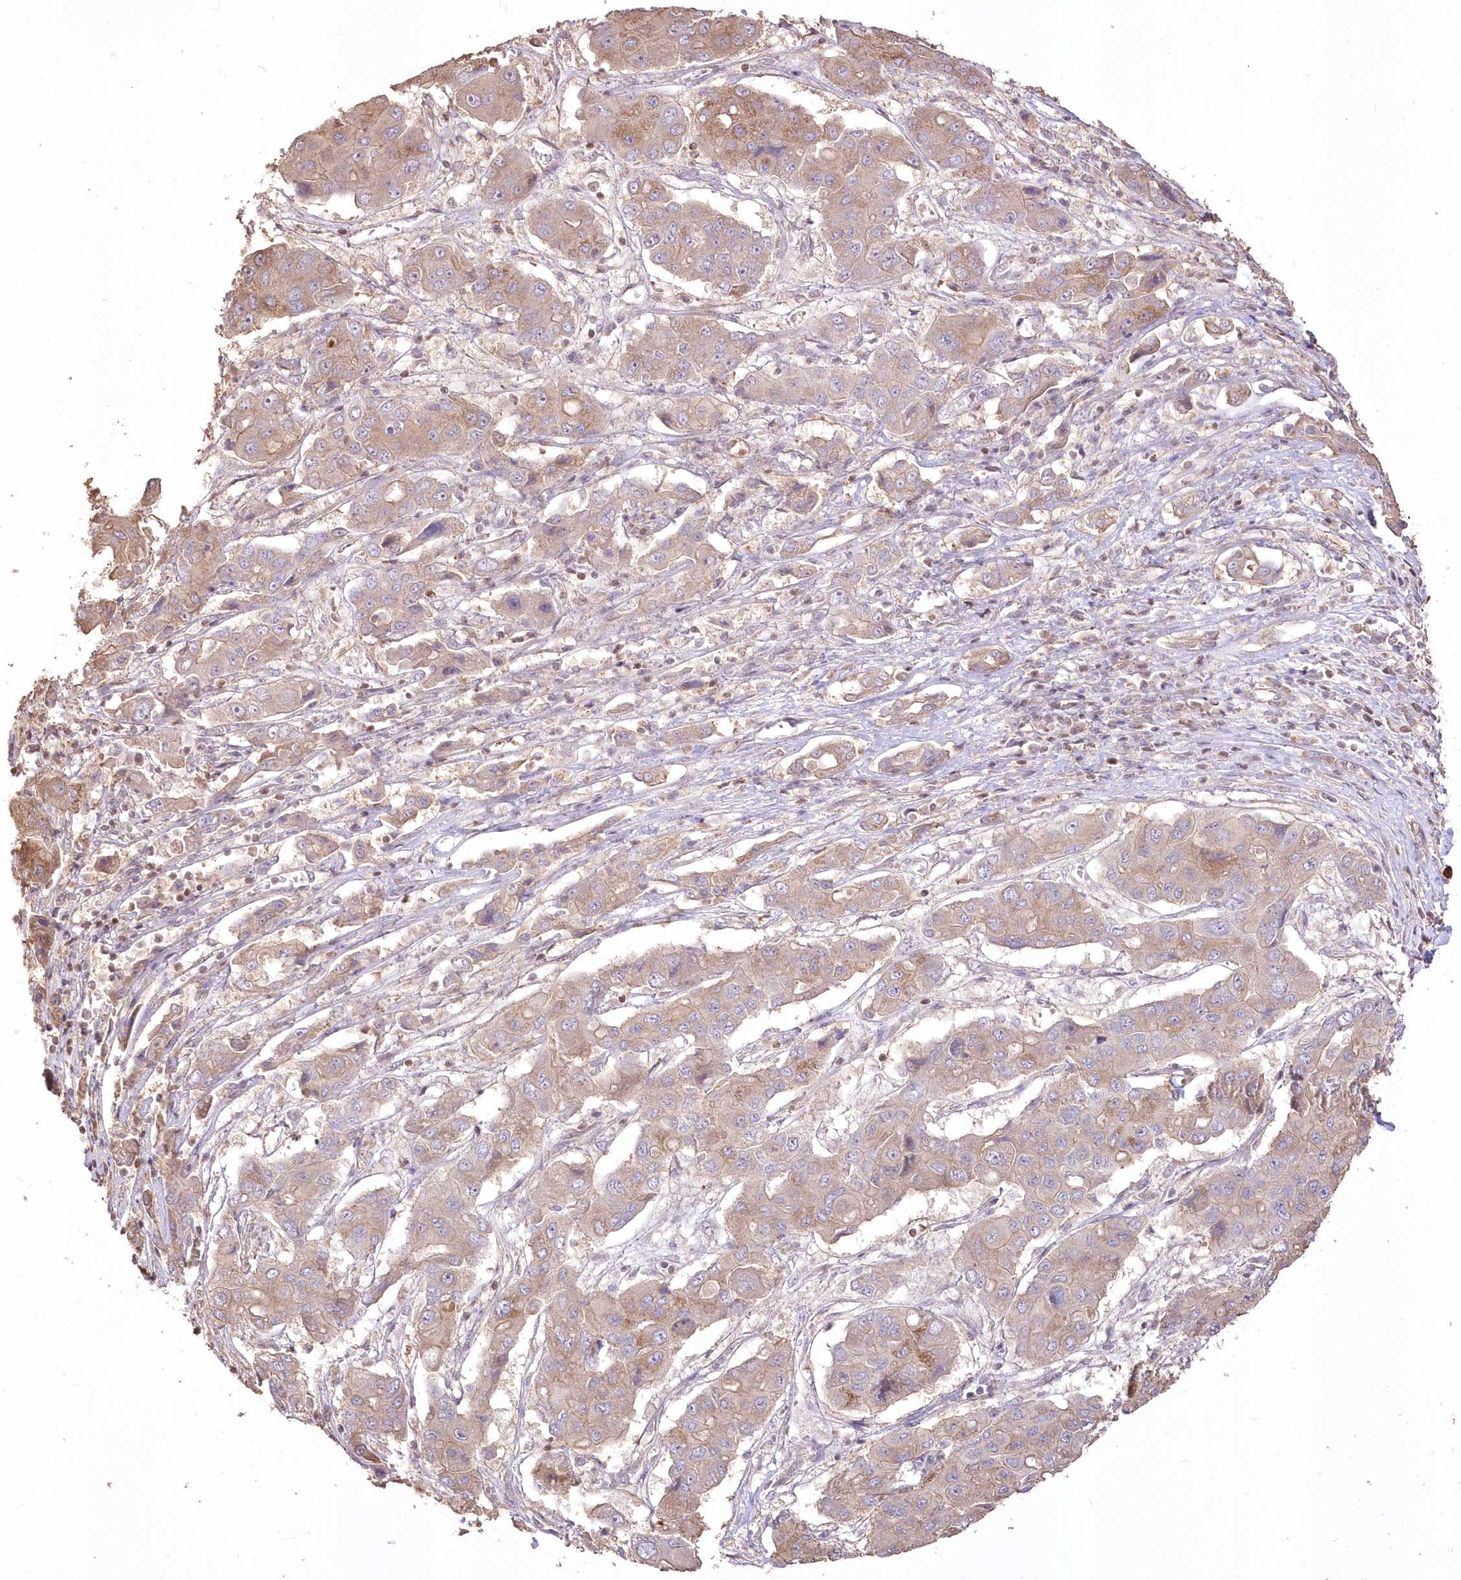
{"staining": {"intensity": "weak", "quantity": "25%-75%", "location": "cytoplasmic/membranous"}, "tissue": "liver cancer", "cell_type": "Tumor cells", "image_type": "cancer", "snomed": [{"axis": "morphology", "description": "Cholangiocarcinoma"}, {"axis": "topography", "description": "Liver"}], "caption": "IHC (DAB (3,3'-diaminobenzidine)) staining of human liver cholangiocarcinoma demonstrates weak cytoplasmic/membranous protein expression in approximately 25%-75% of tumor cells.", "gene": "STK17B", "patient": {"sex": "male", "age": 67}}